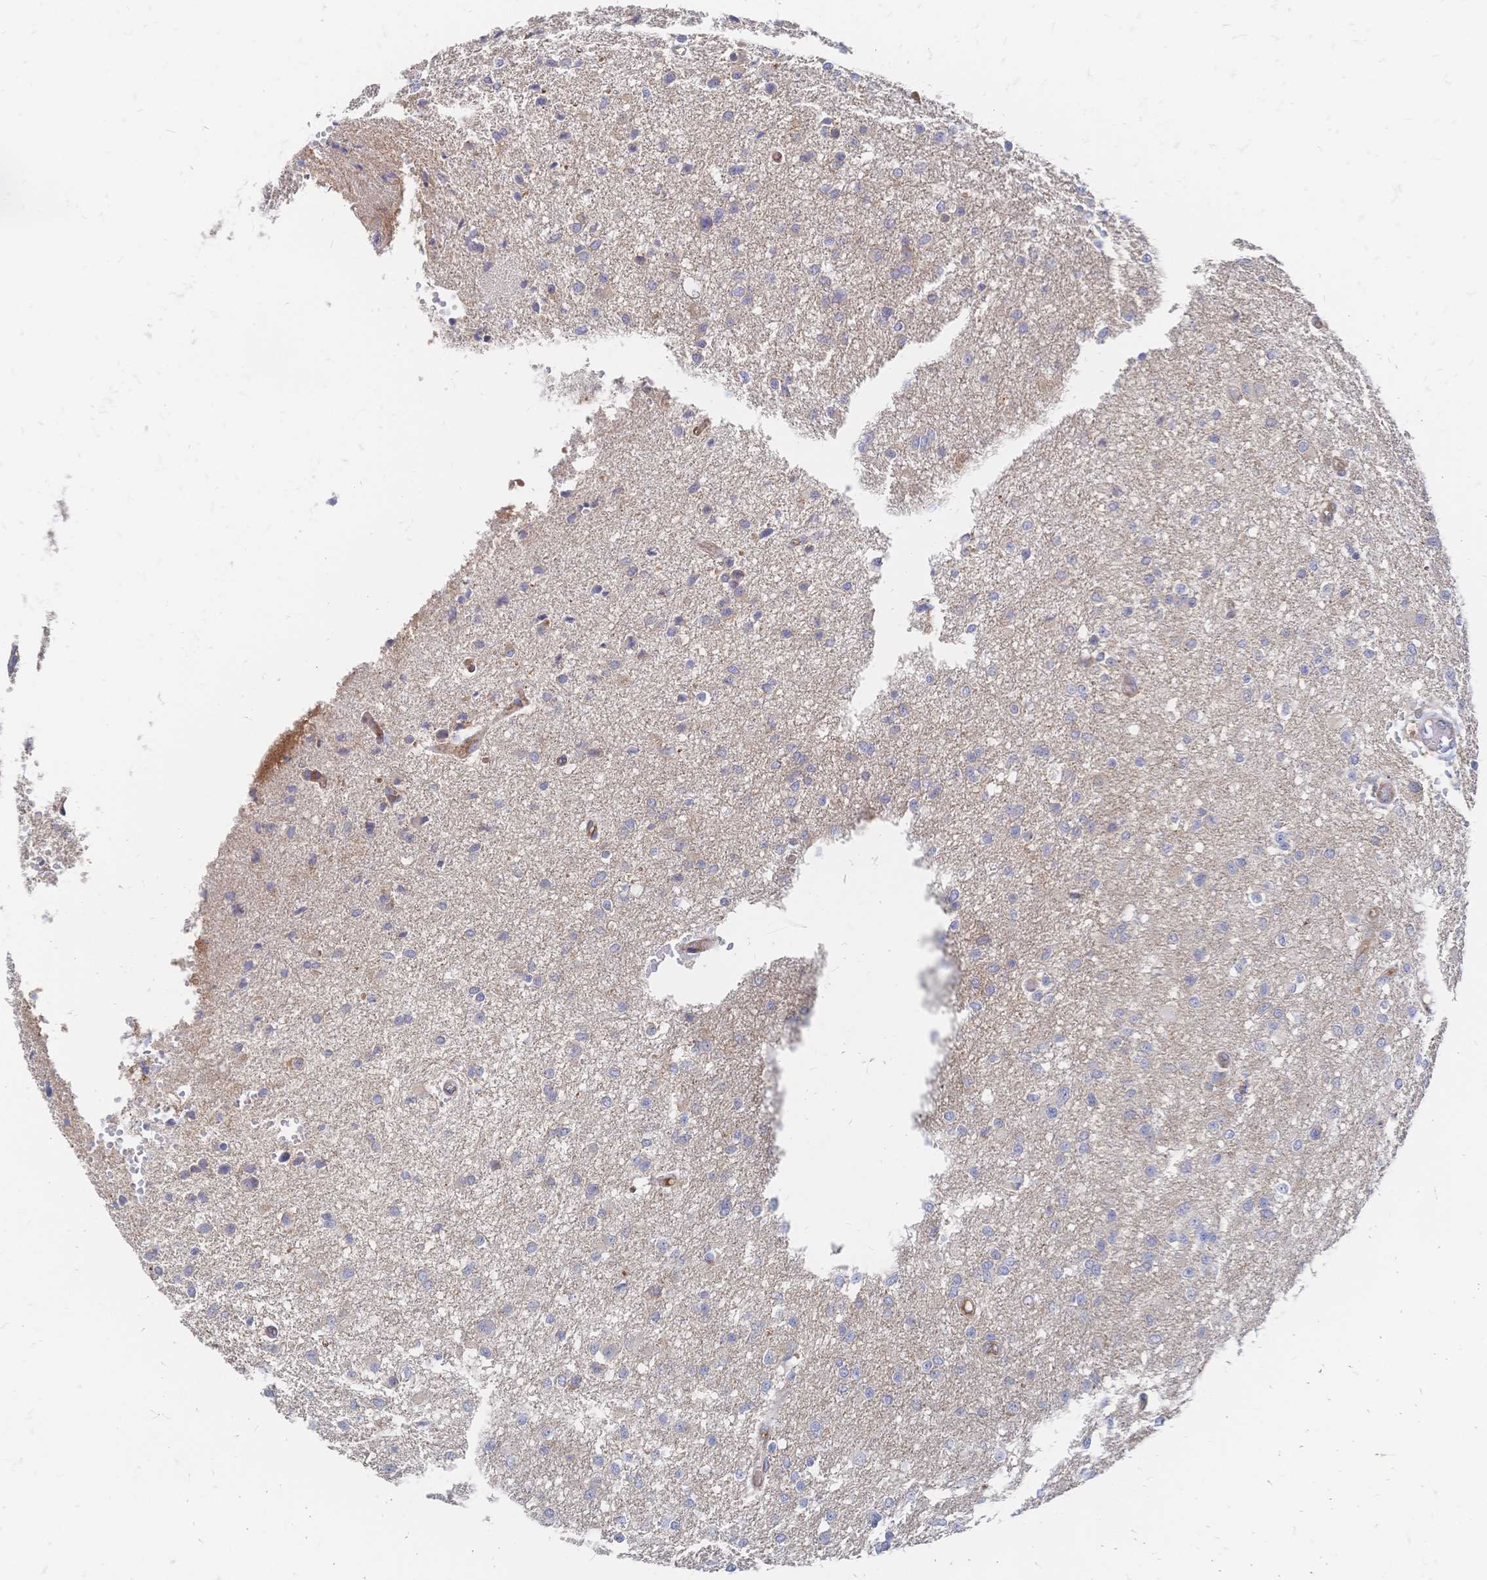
{"staining": {"intensity": "negative", "quantity": "none", "location": "none"}, "tissue": "glioma", "cell_type": "Tumor cells", "image_type": "cancer", "snomed": [{"axis": "morphology", "description": "Glioma, malignant, Low grade"}, {"axis": "topography", "description": "Brain"}], "caption": "An IHC photomicrograph of glioma is shown. There is no staining in tumor cells of glioma.", "gene": "SORBS1", "patient": {"sex": "male", "age": 26}}